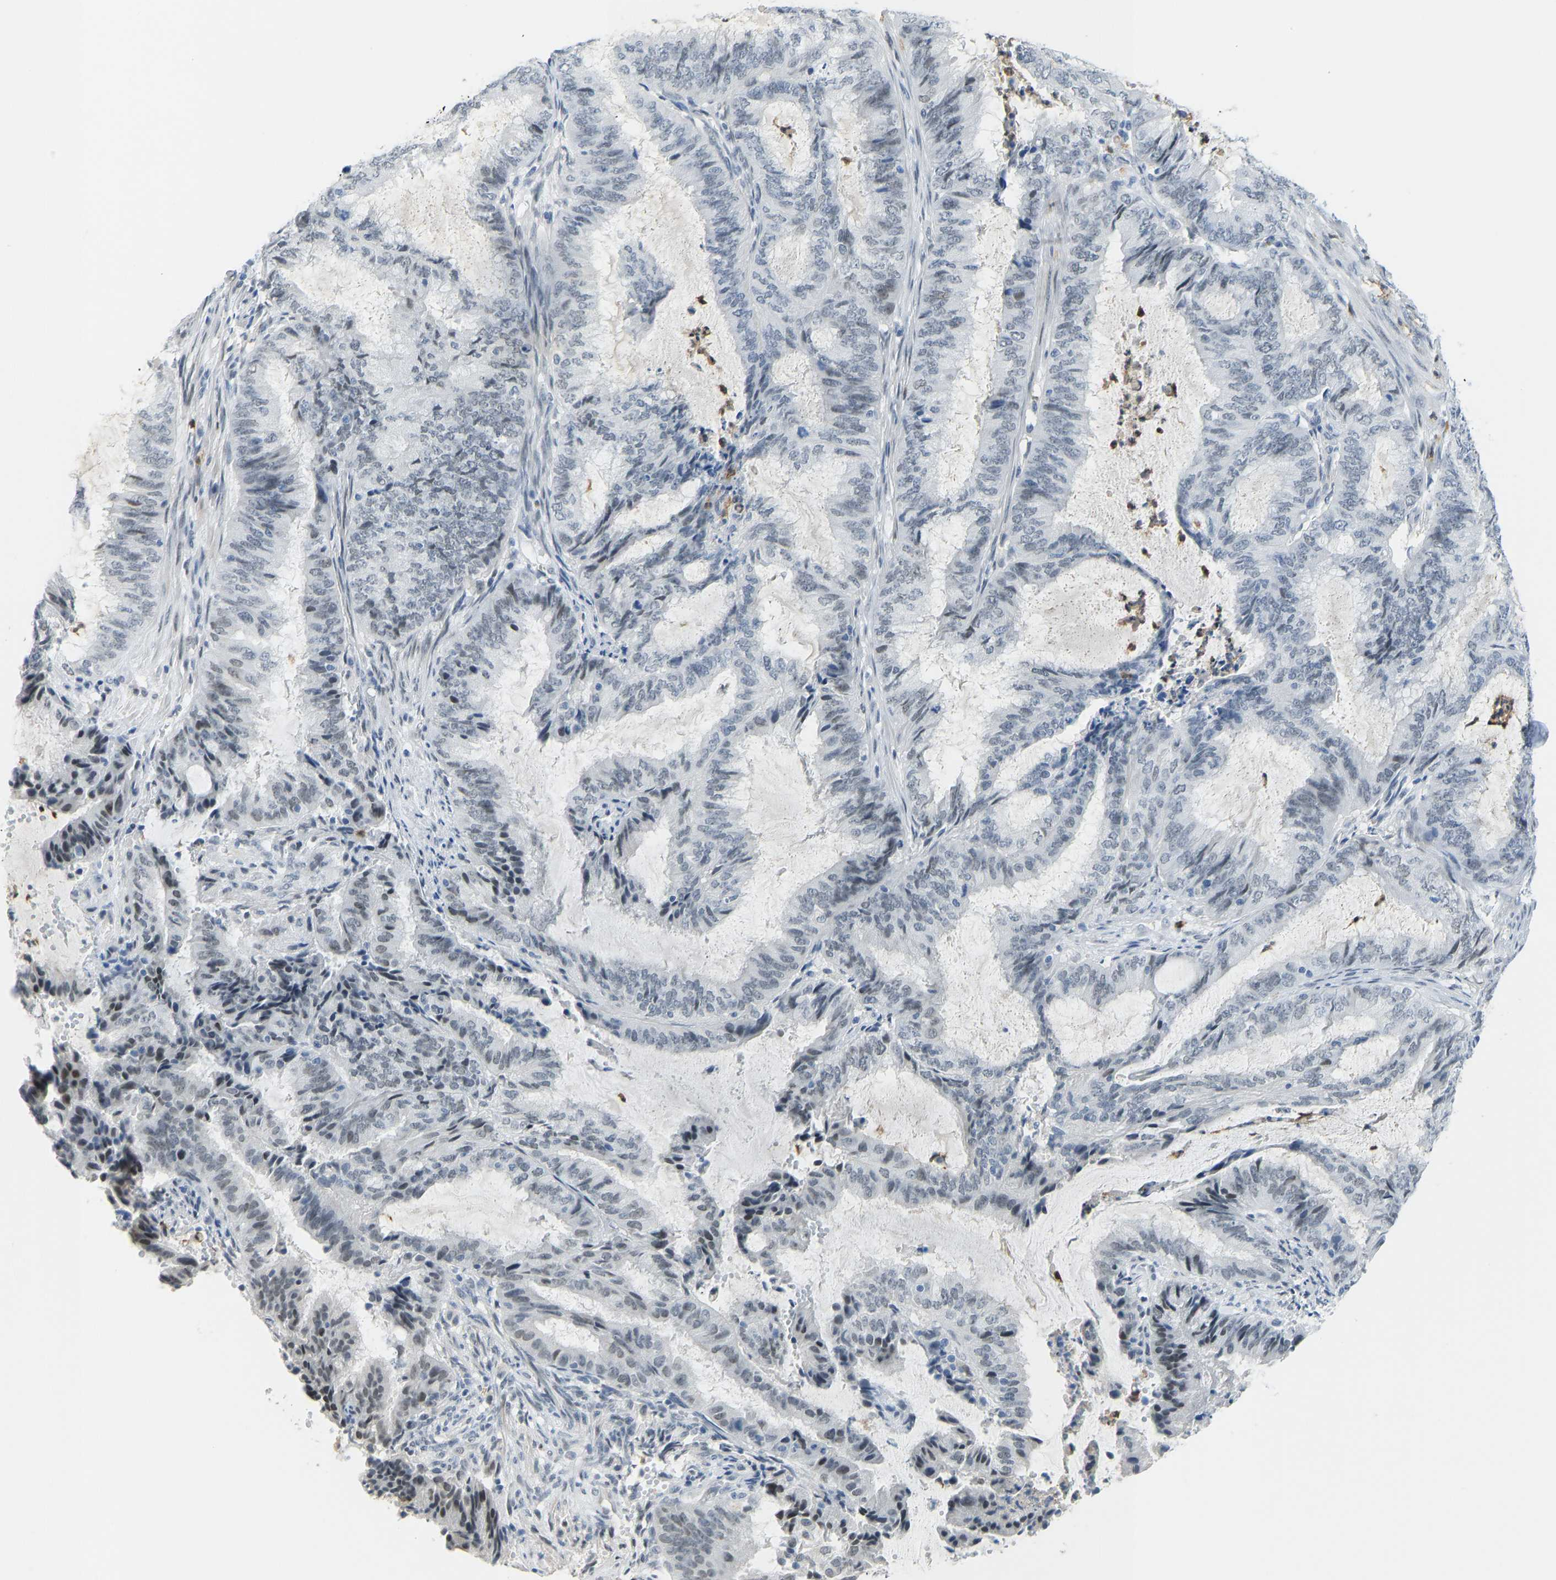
{"staining": {"intensity": "negative", "quantity": "none", "location": "none"}, "tissue": "endometrial cancer", "cell_type": "Tumor cells", "image_type": "cancer", "snomed": [{"axis": "morphology", "description": "Adenocarcinoma, NOS"}, {"axis": "topography", "description": "Endometrium"}], "caption": "IHC micrograph of neoplastic tissue: human endometrial adenocarcinoma stained with DAB reveals no significant protein expression in tumor cells.", "gene": "TXNDC2", "patient": {"sex": "female", "age": 51}}